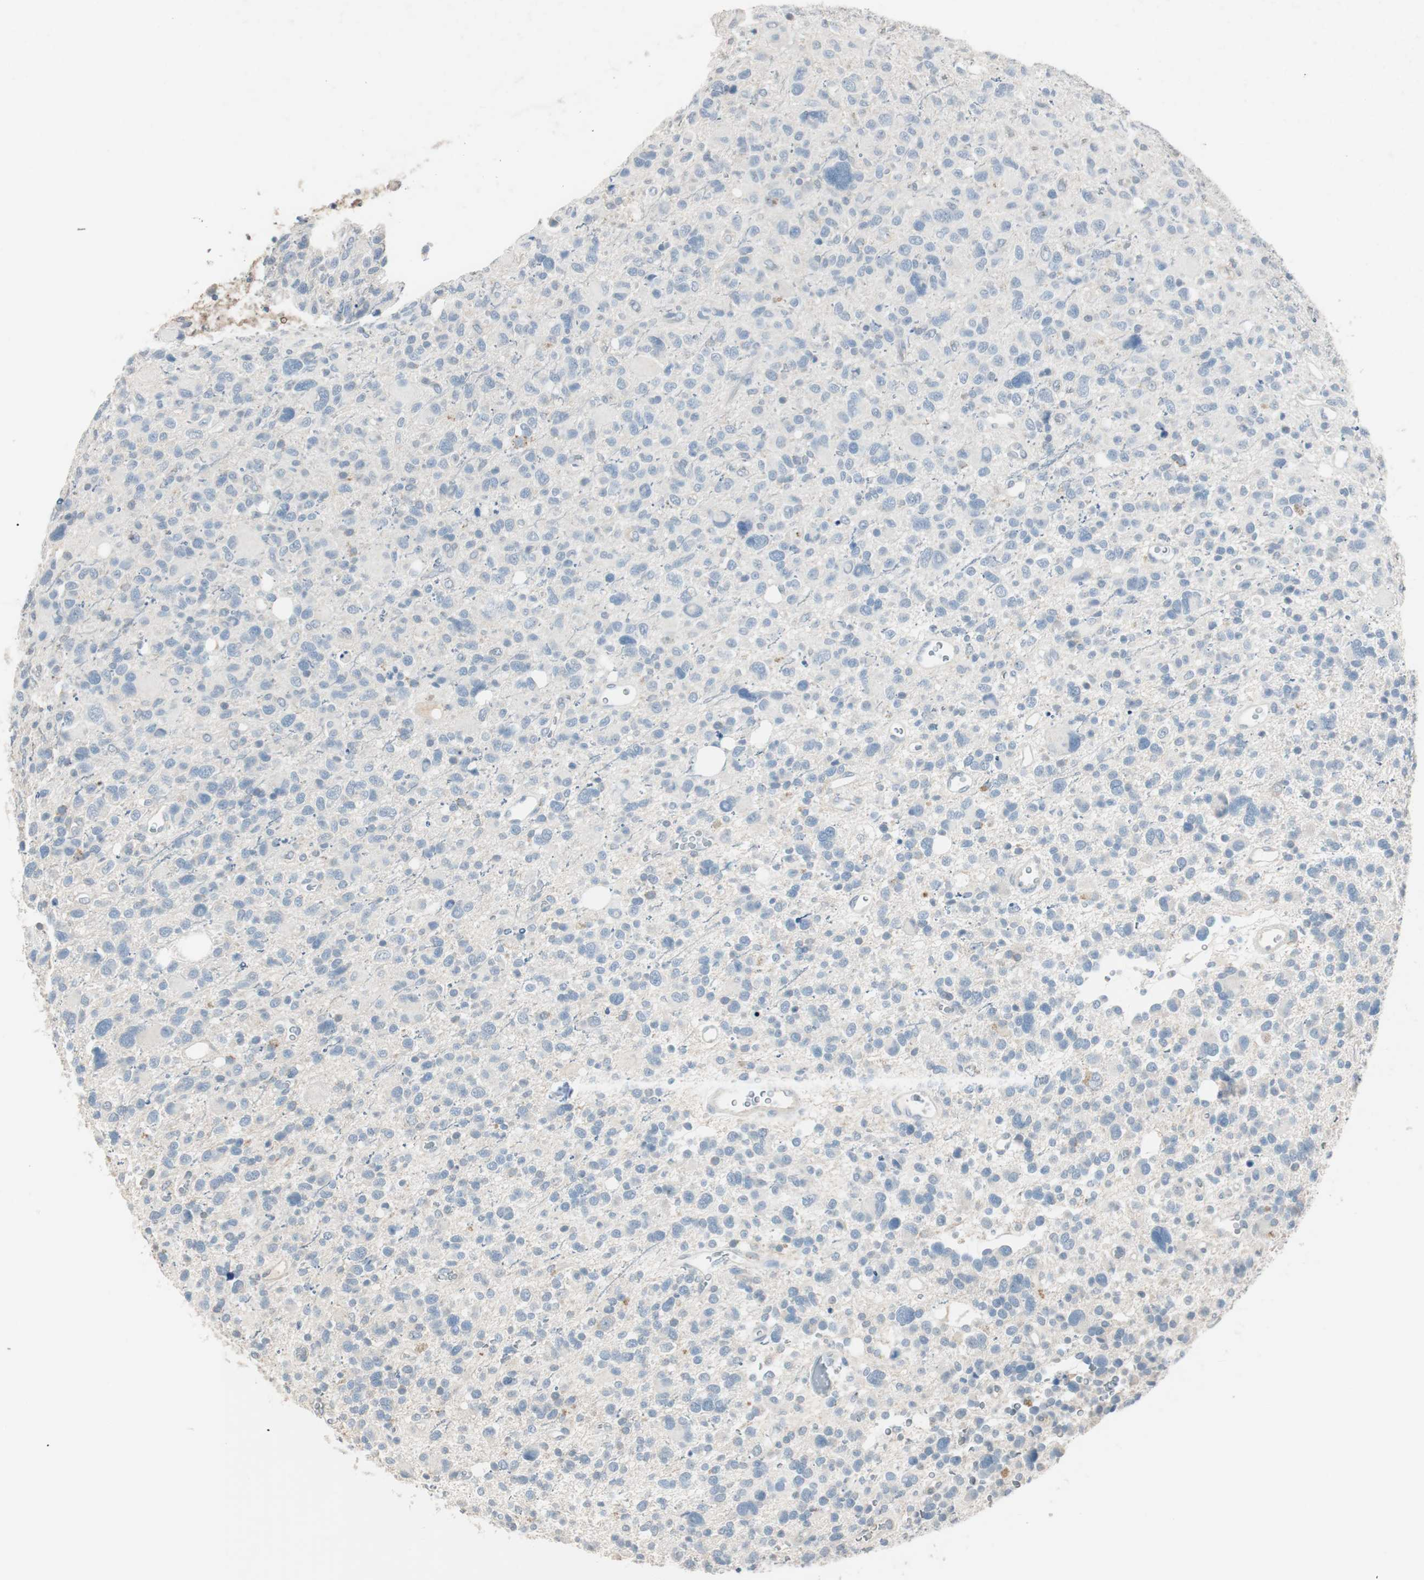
{"staining": {"intensity": "negative", "quantity": "none", "location": "none"}, "tissue": "glioma", "cell_type": "Tumor cells", "image_type": "cancer", "snomed": [{"axis": "morphology", "description": "Glioma, malignant, High grade"}, {"axis": "topography", "description": "Brain"}], "caption": "Tumor cells show no significant protein staining in malignant glioma (high-grade). Nuclei are stained in blue.", "gene": "KHK", "patient": {"sex": "male", "age": 48}}